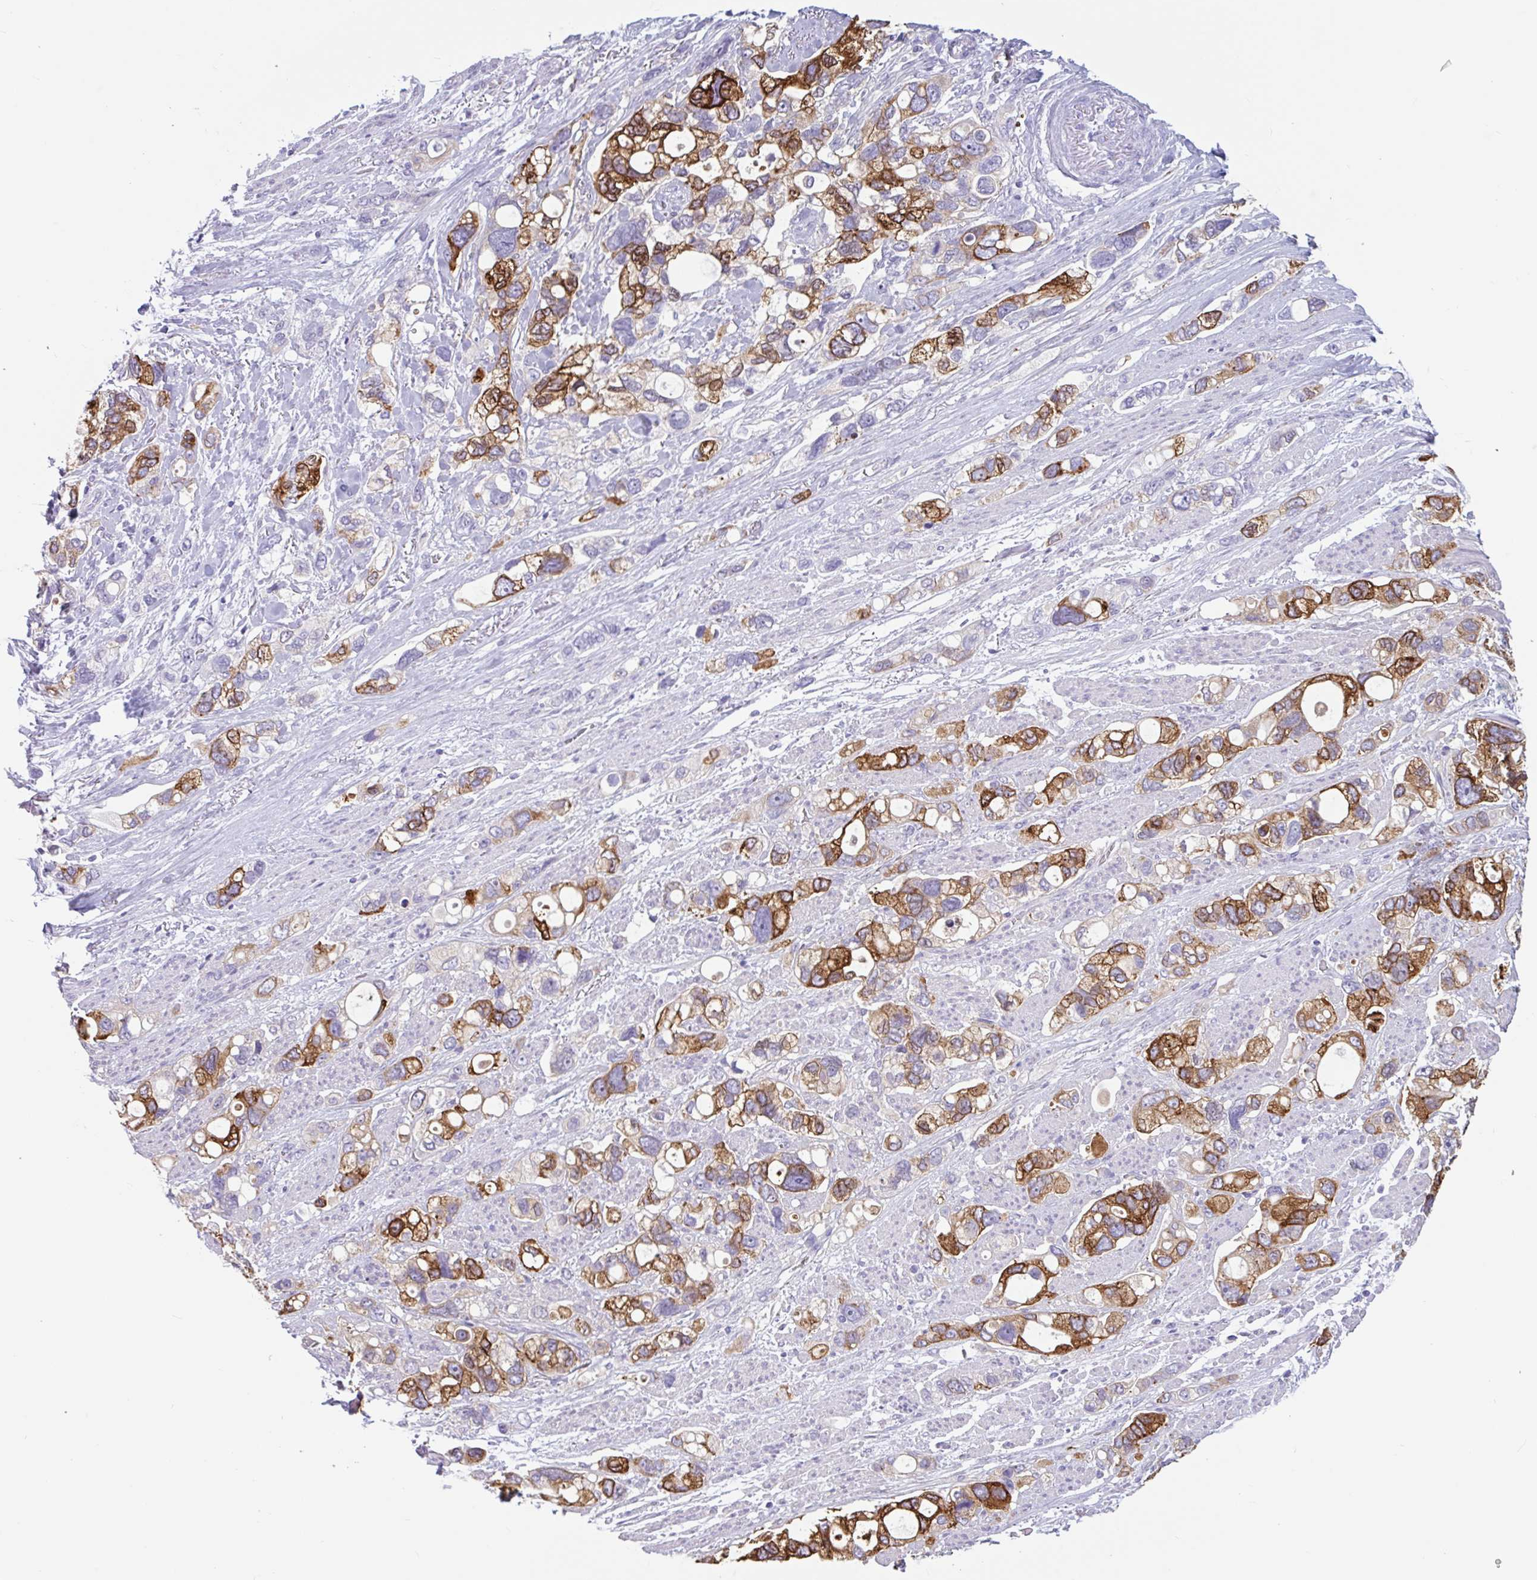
{"staining": {"intensity": "moderate", "quantity": ">75%", "location": "cytoplasmic/membranous"}, "tissue": "stomach cancer", "cell_type": "Tumor cells", "image_type": "cancer", "snomed": [{"axis": "morphology", "description": "Adenocarcinoma, NOS"}, {"axis": "topography", "description": "Stomach, upper"}], "caption": "Stomach adenocarcinoma stained with DAB (3,3'-diaminobenzidine) IHC exhibits medium levels of moderate cytoplasmic/membranous staining in about >75% of tumor cells. (IHC, brightfield microscopy, high magnification).", "gene": "CTSE", "patient": {"sex": "female", "age": 81}}